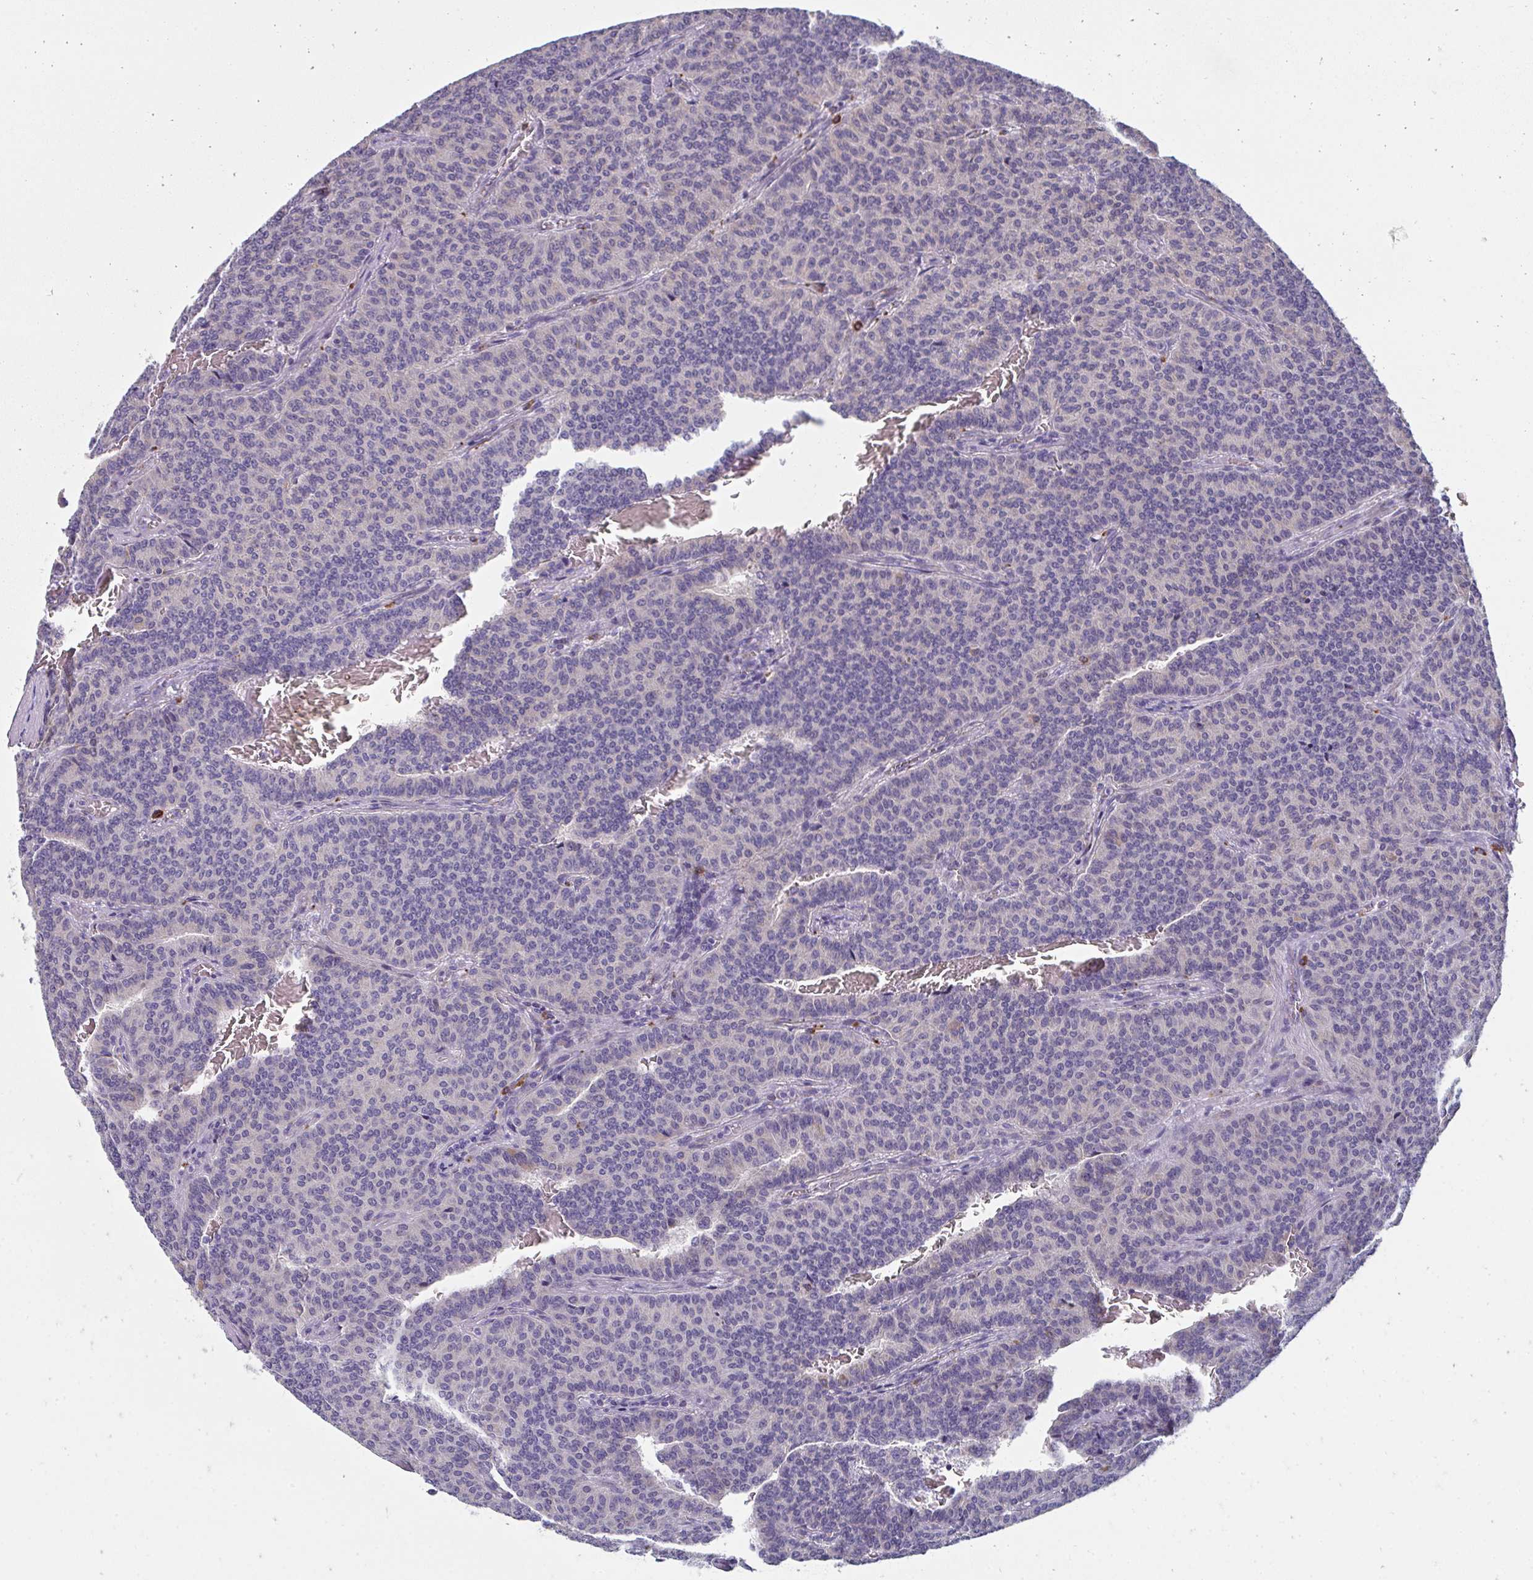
{"staining": {"intensity": "negative", "quantity": "none", "location": "none"}, "tissue": "carcinoid", "cell_type": "Tumor cells", "image_type": "cancer", "snomed": [{"axis": "morphology", "description": "Carcinoid, malignant, NOS"}, {"axis": "topography", "description": "Lung"}], "caption": "Malignant carcinoid stained for a protein using IHC reveals no staining tumor cells.", "gene": "EIF1AD", "patient": {"sex": "male", "age": 61}}